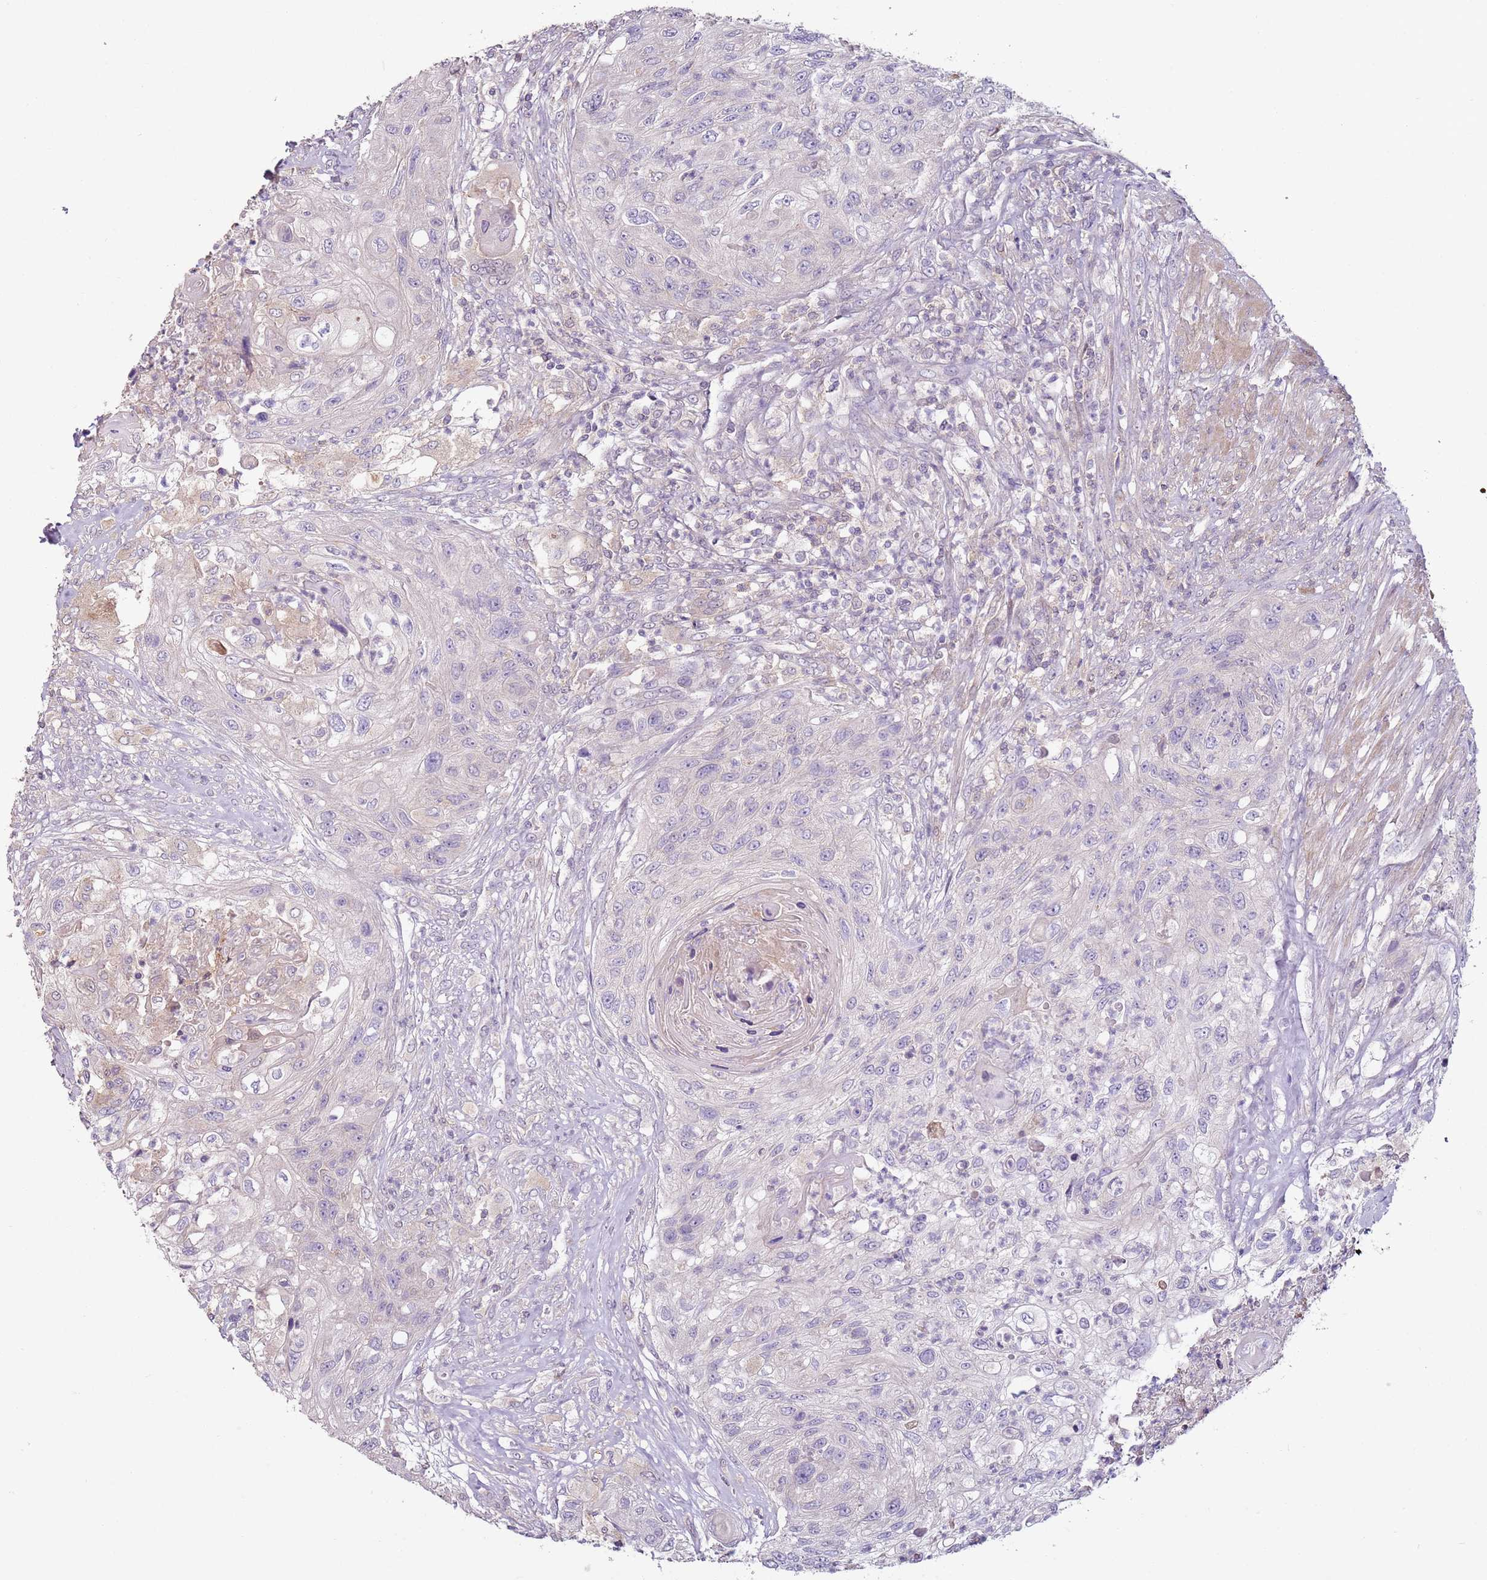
{"staining": {"intensity": "negative", "quantity": "none", "location": "none"}, "tissue": "urothelial cancer", "cell_type": "Tumor cells", "image_type": "cancer", "snomed": [{"axis": "morphology", "description": "Urothelial carcinoma, High grade"}, {"axis": "topography", "description": "Urinary bladder"}], "caption": "Urothelial carcinoma (high-grade) was stained to show a protein in brown. There is no significant expression in tumor cells.", "gene": "MDH1", "patient": {"sex": "female", "age": 60}}